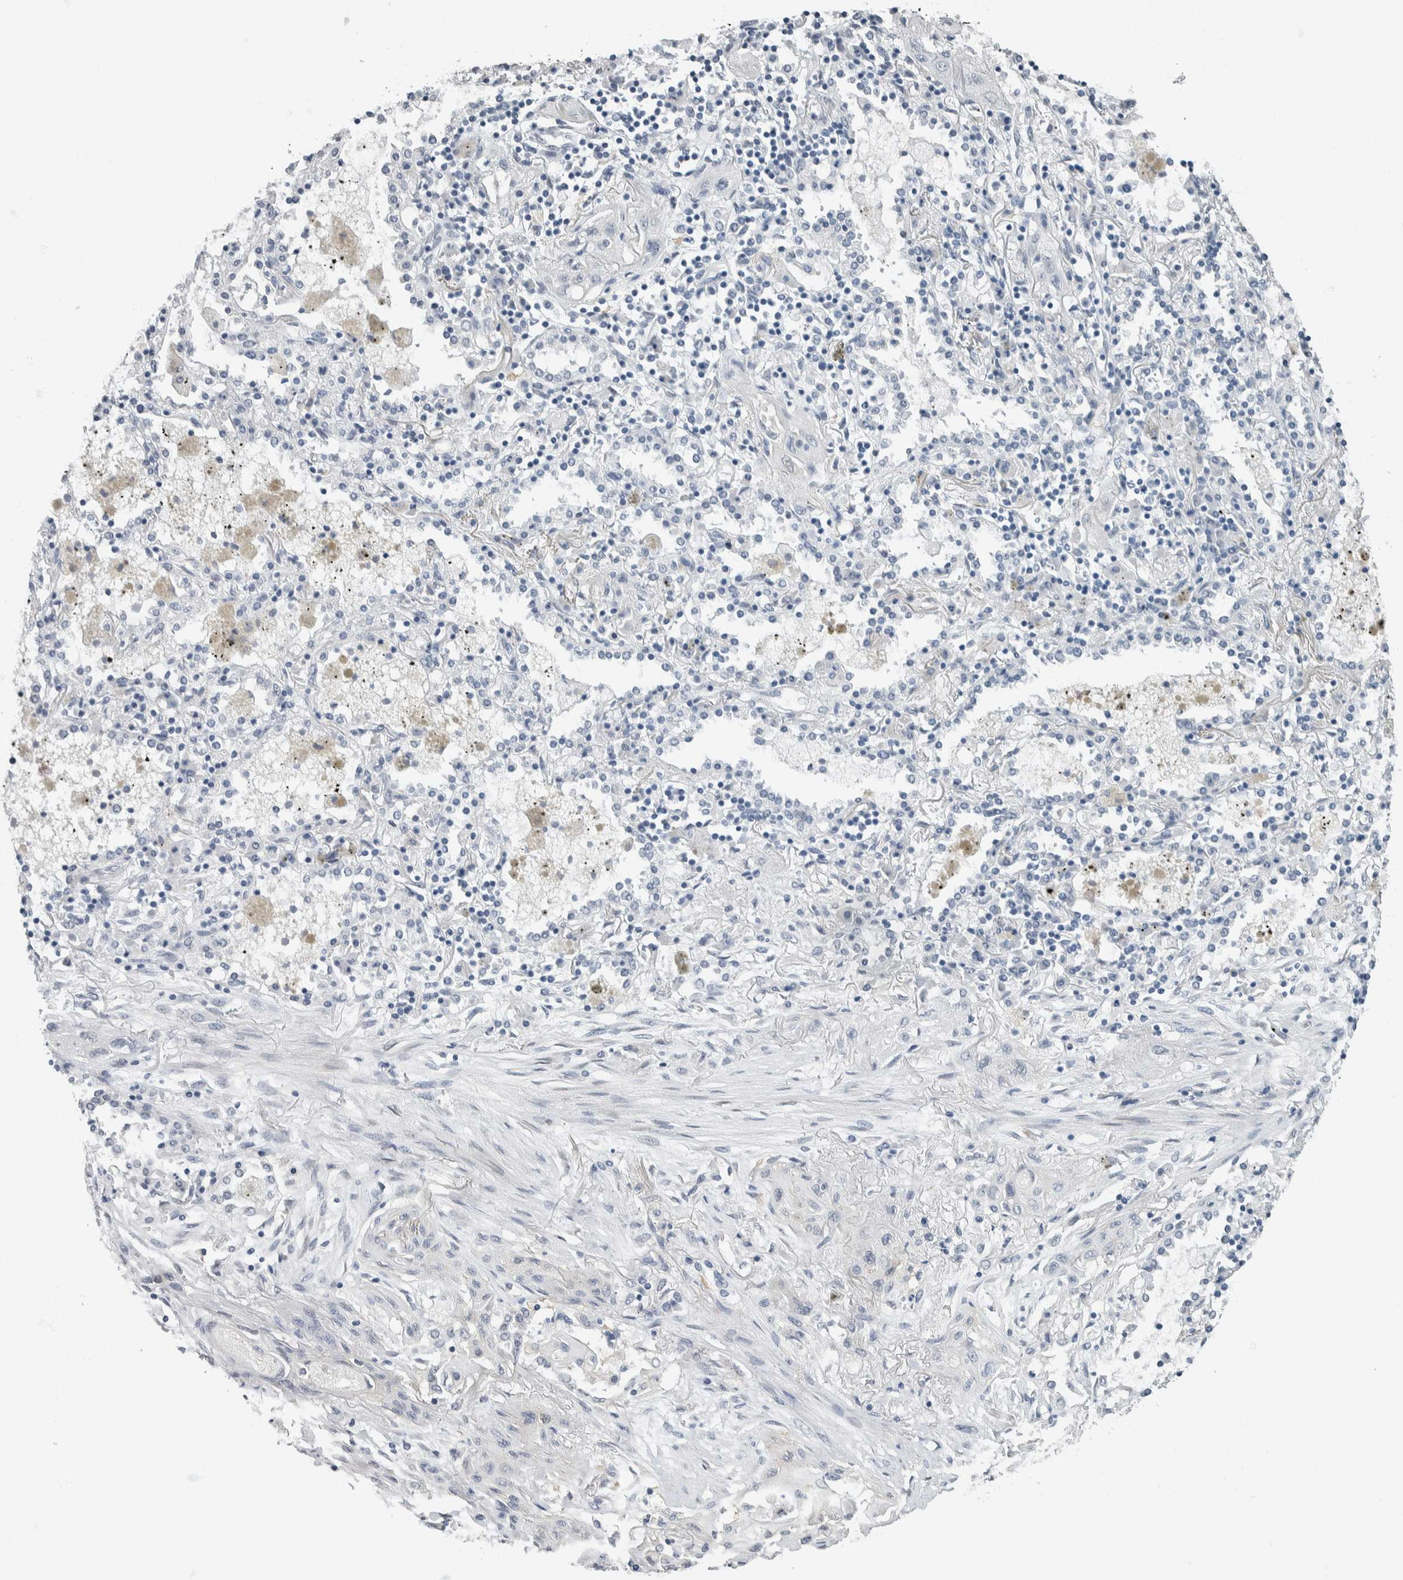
{"staining": {"intensity": "negative", "quantity": "none", "location": "none"}, "tissue": "lung cancer", "cell_type": "Tumor cells", "image_type": "cancer", "snomed": [{"axis": "morphology", "description": "Squamous cell carcinoma, NOS"}, {"axis": "topography", "description": "Lung"}], "caption": "A high-resolution photomicrograph shows IHC staining of lung squamous cell carcinoma, which demonstrates no significant staining in tumor cells.", "gene": "NEFM", "patient": {"sex": "female", "age": 47}}